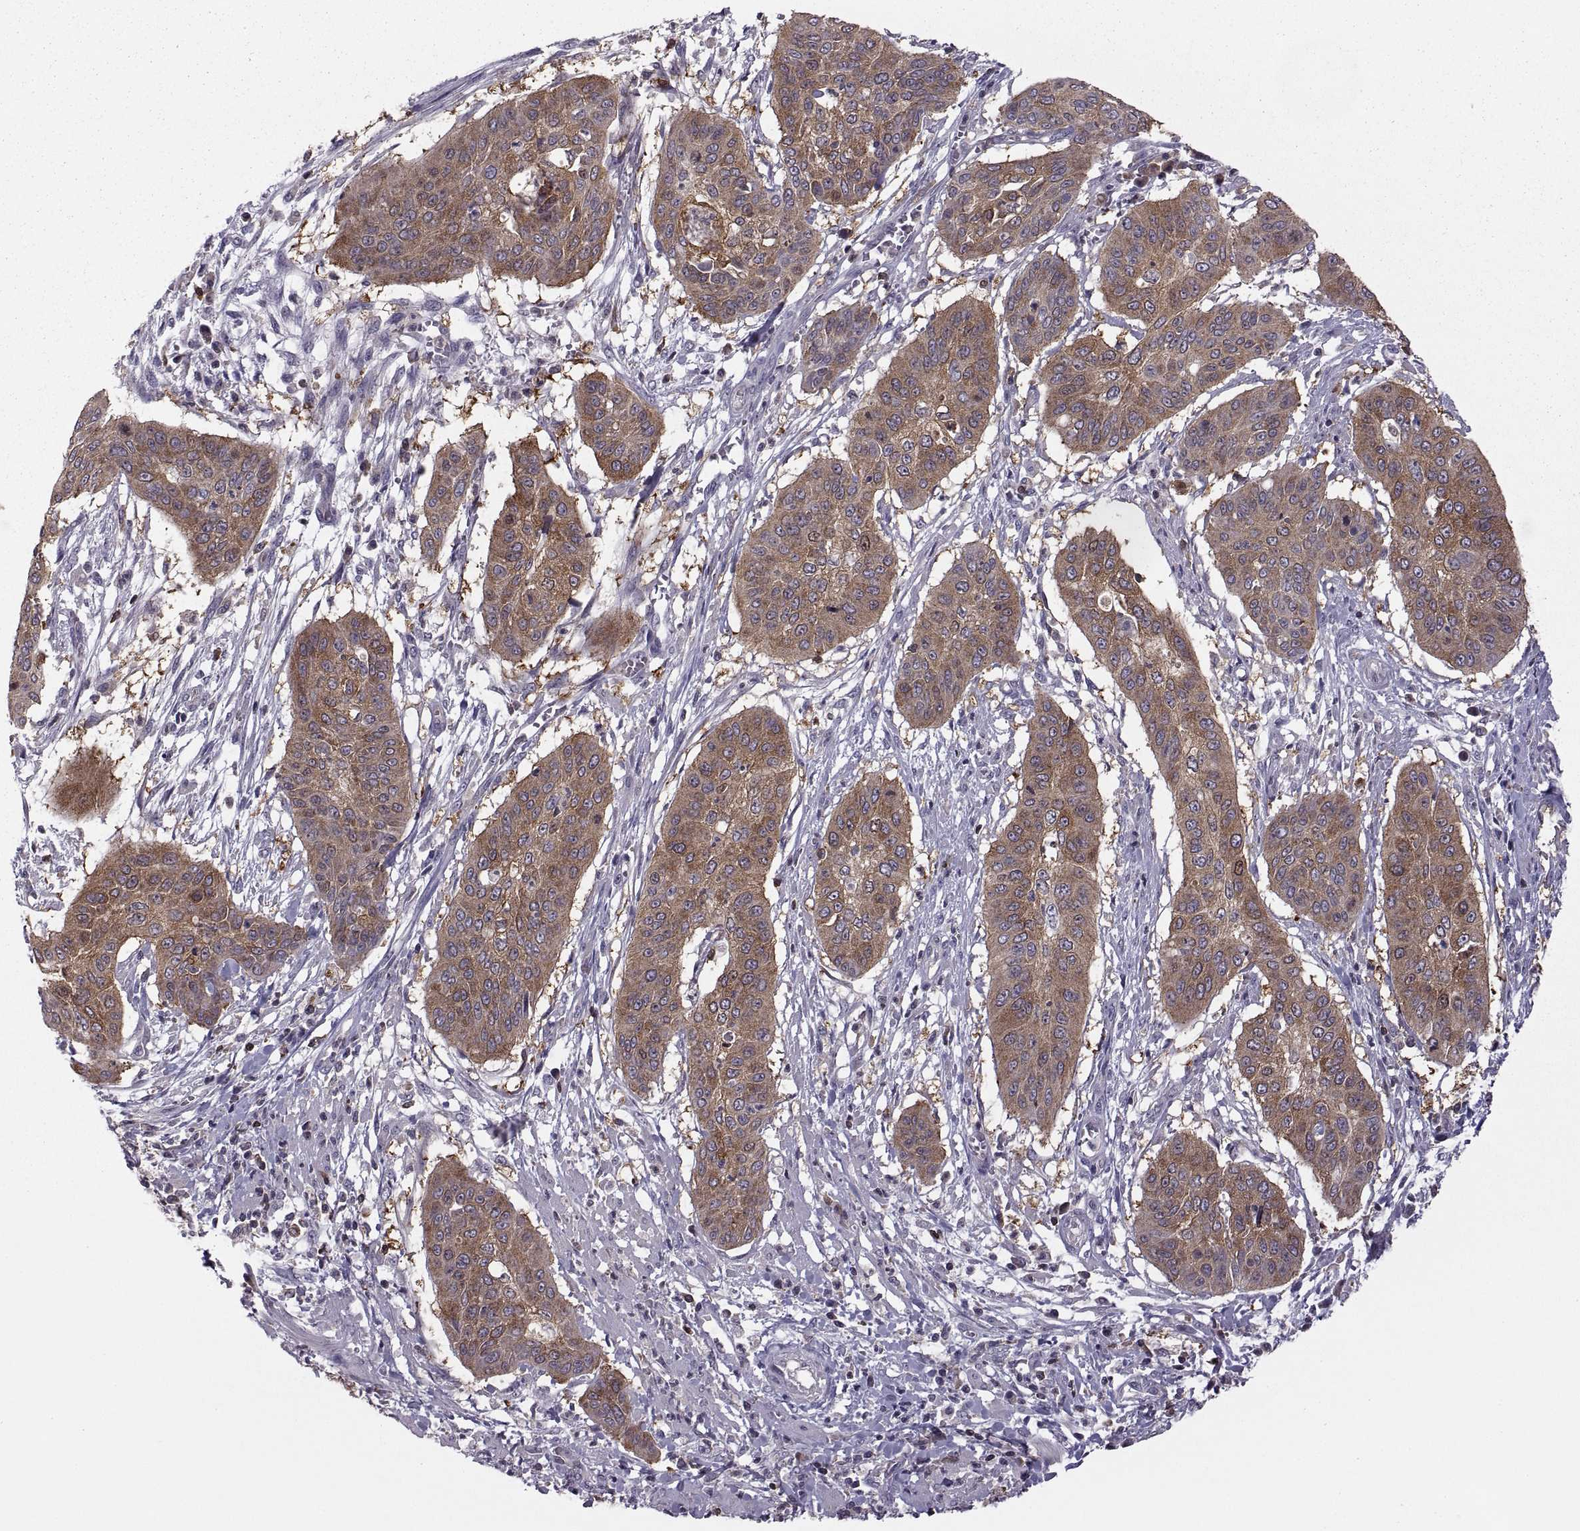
{"staining": {"intensity": "moderate", "quantity": ">75%", "location": "cytoplasmic/membranous"}, "tissue": "cervical cancer", "cell_type": "Tumor cells", "image_type": "cancer", "snomed": [{"axis": "morphology", "description": "Squamous cell carcinoma, NOS"}, {"axis": "topography", "description": "Cervix"}], "caption": "Brown immunohistochemical staining in cervical cancer (squamous cell carcinoma) exhibits moderate cytoplasmic/membranous expression in approximately >75% of tumor cells. Nuclei are stained in blue.", "gene": "EZR", "patient": {"sex": "female", "age": 39}}